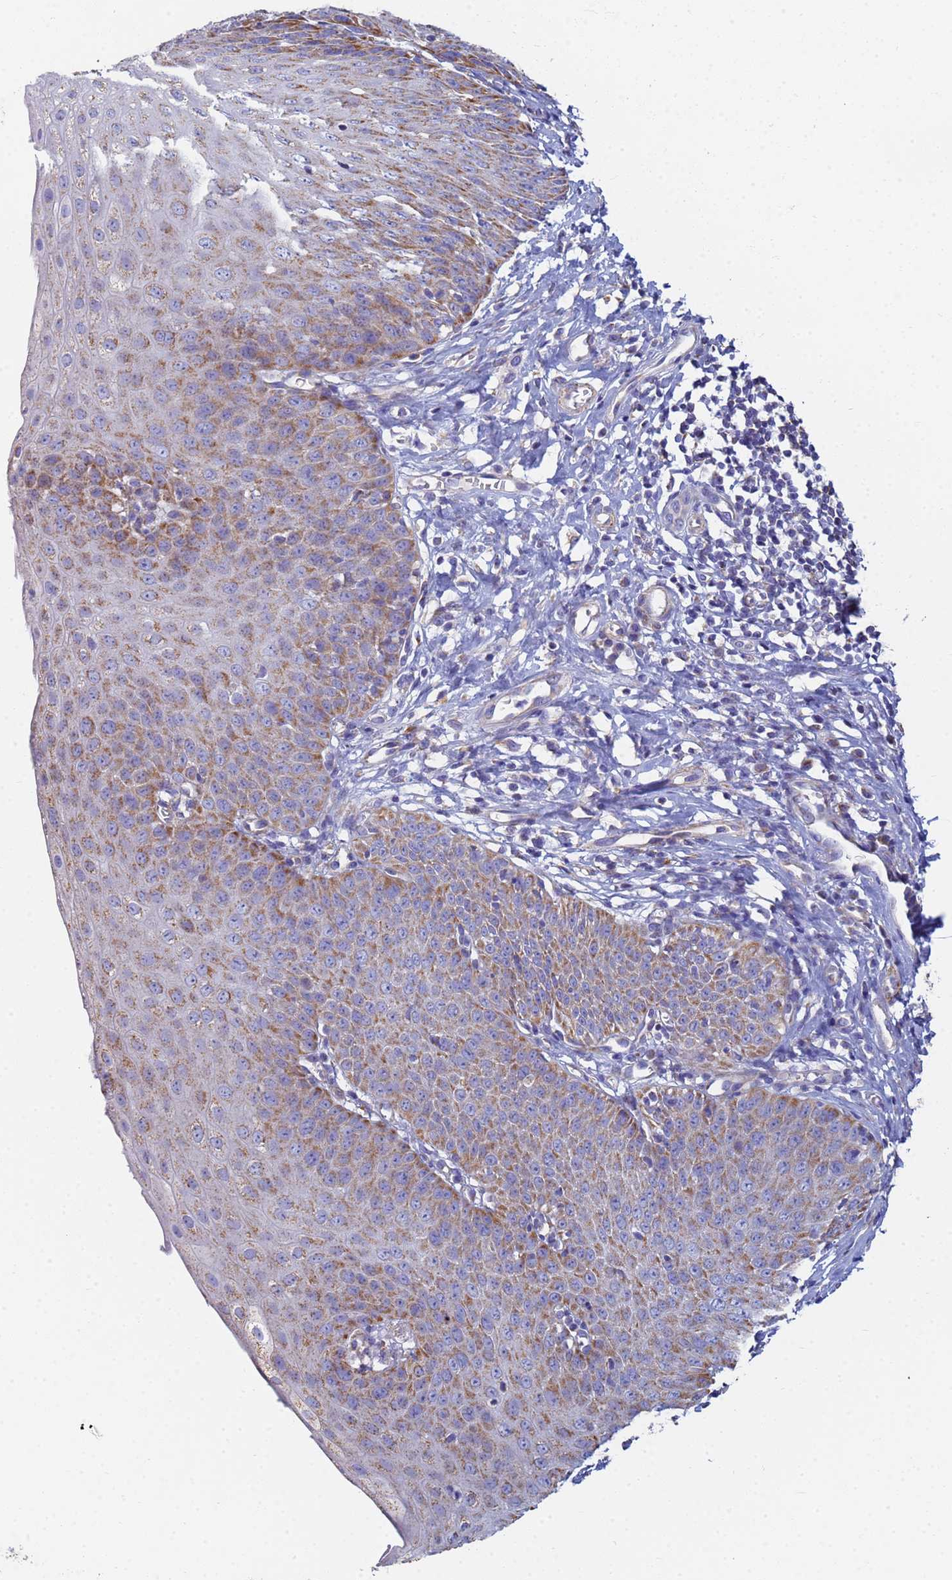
{"staining": {"intensity": "strong", "quantity": "25%-75%", "location": "cytoplasmic/membranous"}, "tissue": "esophagus", "cell_type": "Squamous epithelial cells", "image_type": "normal", "snomed": [{"axis": "morphology", "description": "Normal tissue, NOS"}, {"axis": "topography", "description": "Esophagus"}], "caption": "Strong cytoplasmic/membranous protein expression is appreciated in approximately 25%-75% of squamous epithelial cells in esophagus.", "gene": "UQCRHL", "patient": {"sex": "male", "age": 71}}